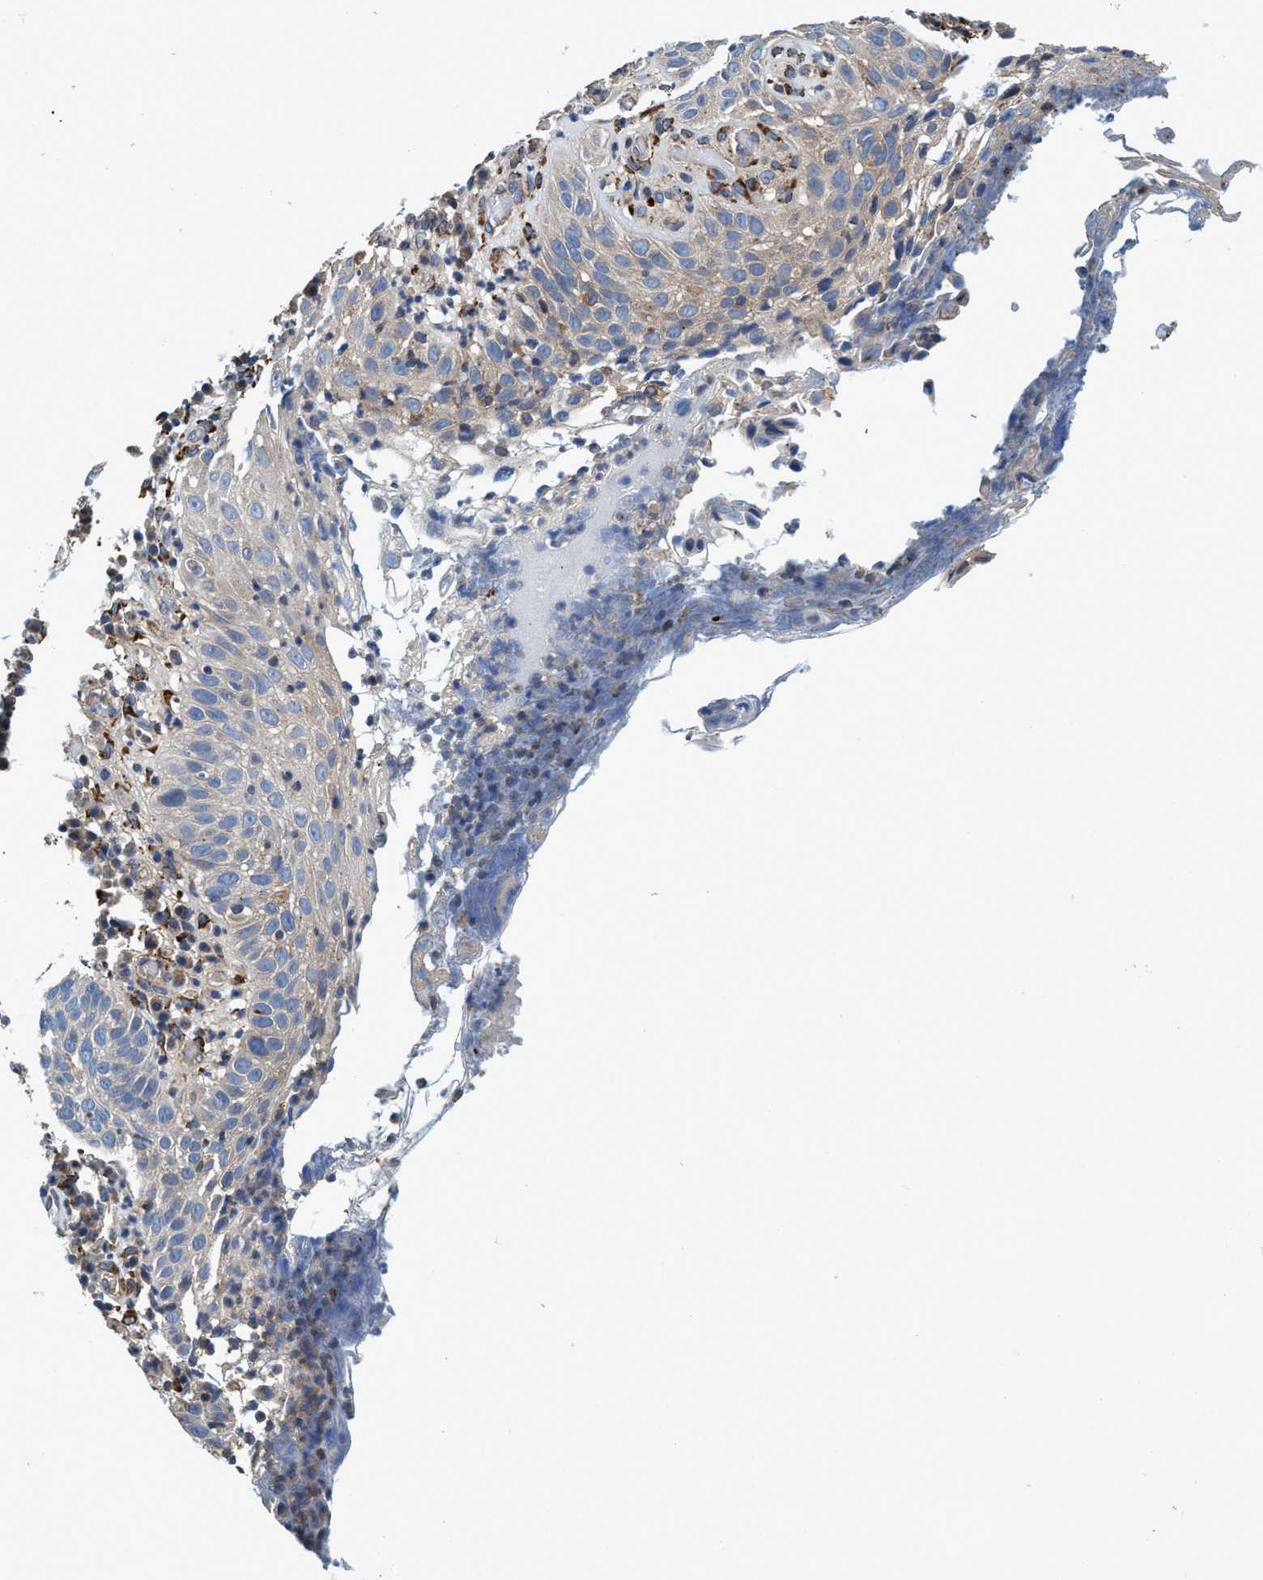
{"staining": {"intensity": "moderate", "quantity": "<25%", "location": "cytoplasmic/membranous"}, "tissue": "skin cancer", "cell_type": "Tumor cells", "image_type": "cancer", "snomed": [{"axis": "morphology", "description": "Squamous cell carcinoma in situ, NOS"}, {"axis": "morphology", "description": "Squamous cell carcinoma, NOS"}, {"axis": "topography", "description": "Skin"}], "caption": "A histopathology image showing moderate cytoplasmic/membranous expression in about <25% of tumor cells in skin cancer (squamous cell carcinoma), as visualized by brown immunohistochemical staining.", "gene": "CALCOCO2", "patient": {"sex": "male", "age": 93}}